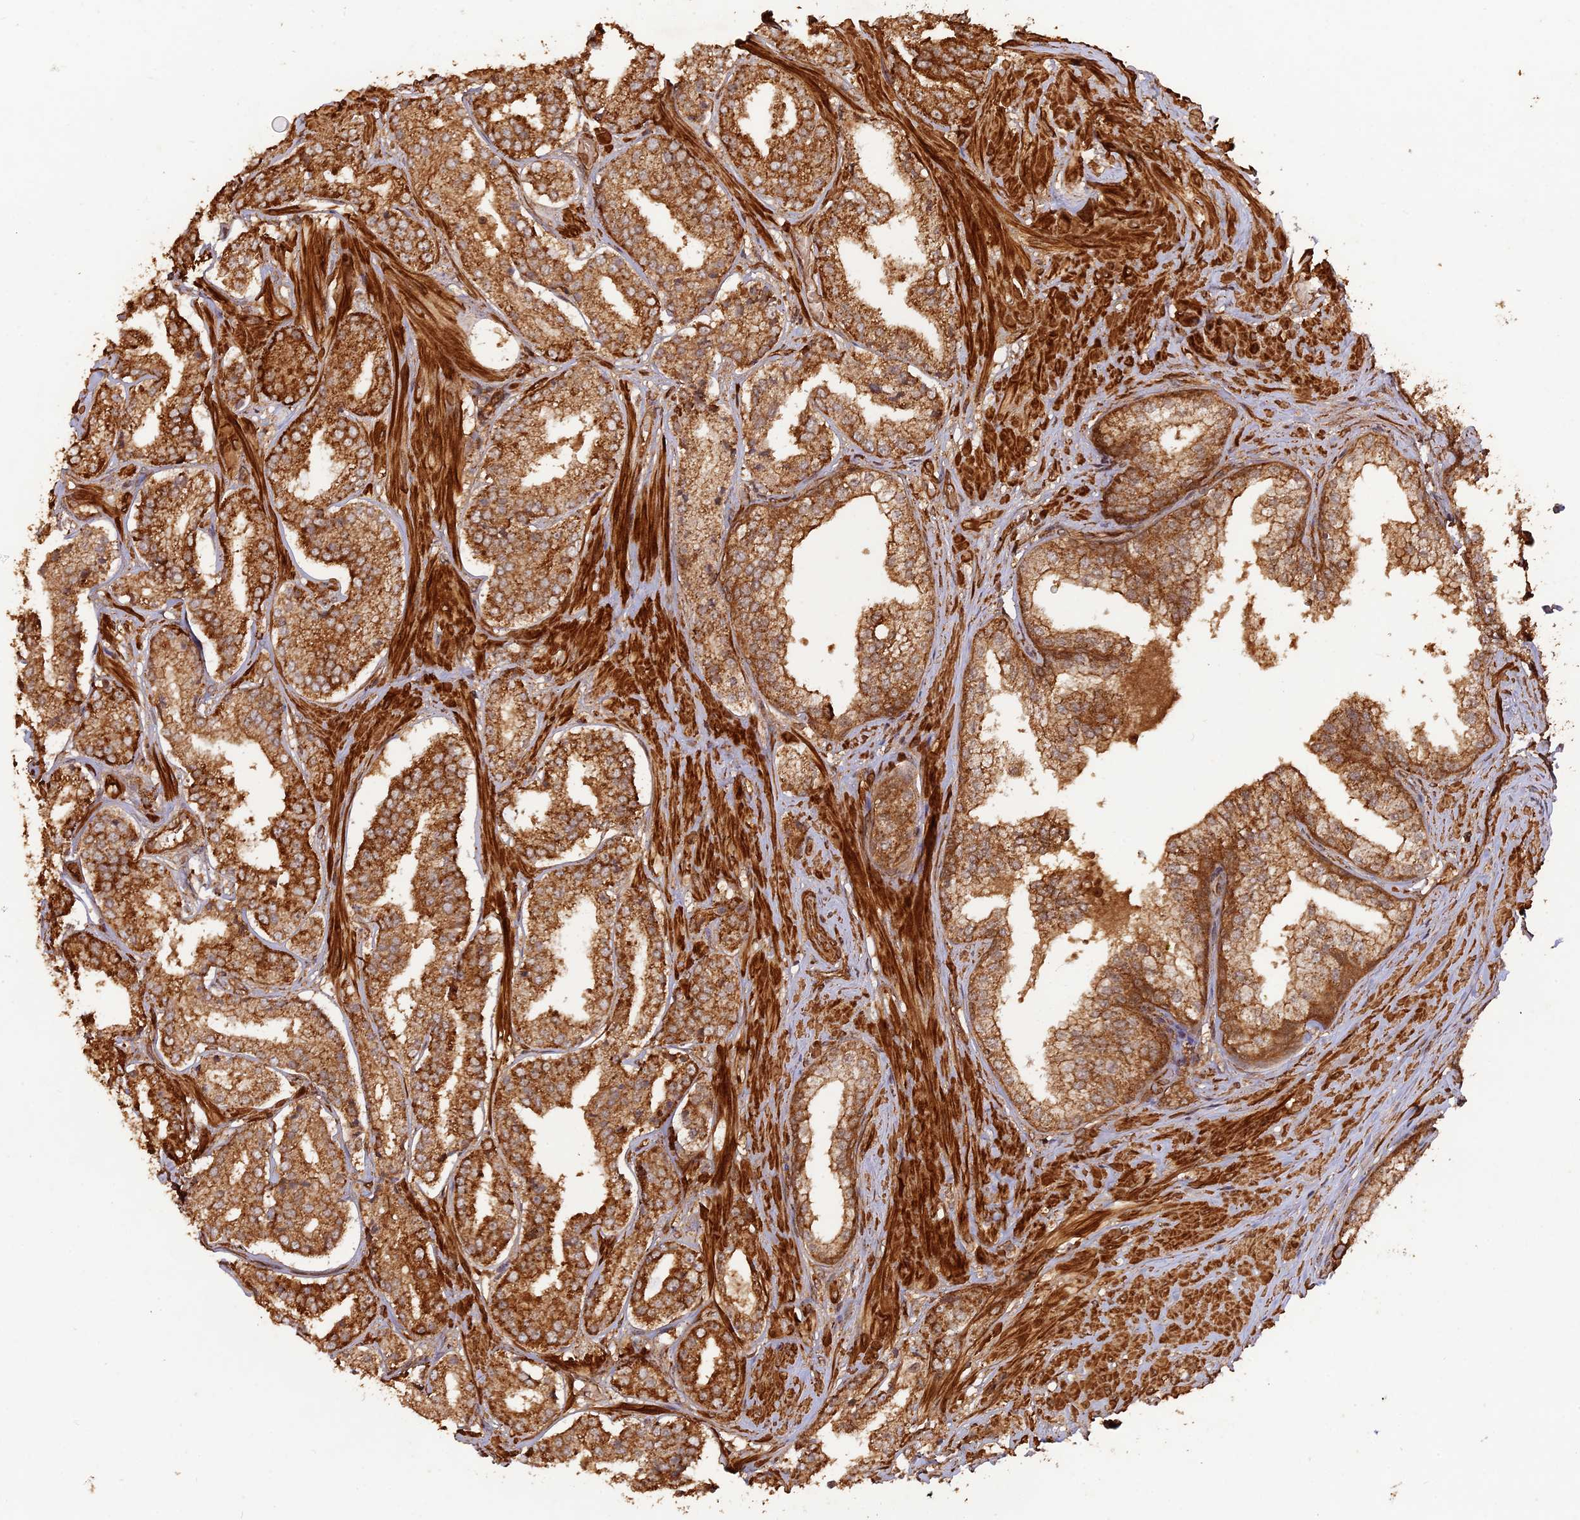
{"staining": {"intensity": "strong", "quantity": ">75%", "location": "cytoplasmic/membranous"}, "tissue": "prostate cancer", "cell_type": "Tumor cells", "image_type": "cancer", "snomed": [{"axis": "morphology", "description": "Adenocarcinoma, High grade"}, {"axis": "topography", "description": "Prostate"}], "caption": "This image displays immunohistochemistry staining of human prostate adenocarcinoma (high-grade), with high strong cytoplasmic/membranous staining in about >75% of tumor cells.", "gene": "CCDC174", "patient": {"sex": "male", "age": 63}}